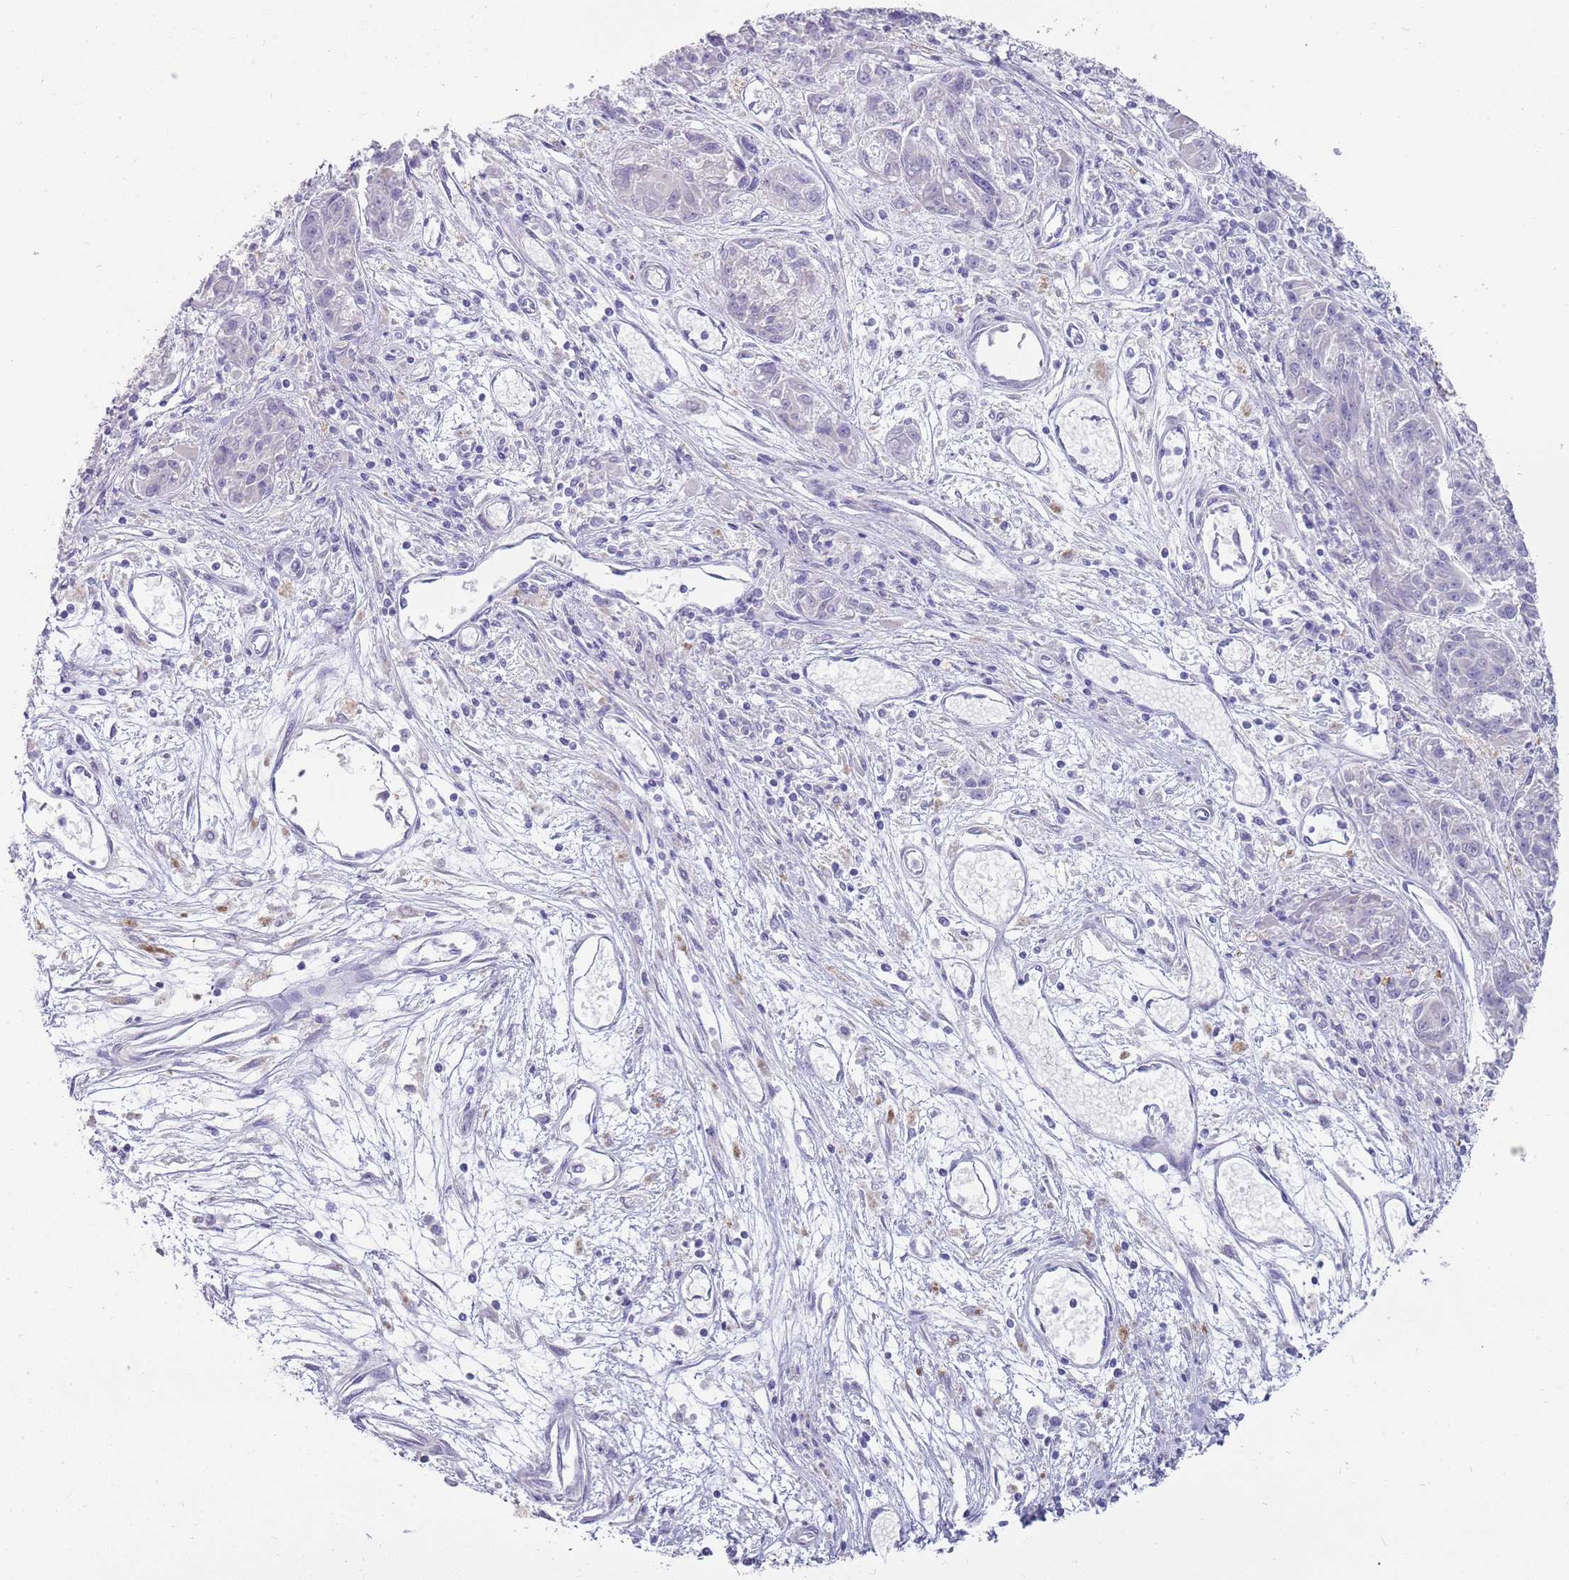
{"staining": {"intensity": "negative", "quantity": "none", "location": "none"}, "tissue": "melanoma", "cell_type": "Tumor cells", "image_type": "cancer", "snomed": [{"axis": "morphology", "description": "Malignant melanoma, NOS"}, {"axis": "topography", "description": "Skin"}], "caption": "Immunohistochemical staining of malignant melanoma exhibits no significant staining in tumor cells.", "gene": "DIPK1C", "patient": {"sex": "male", "age": 53}}